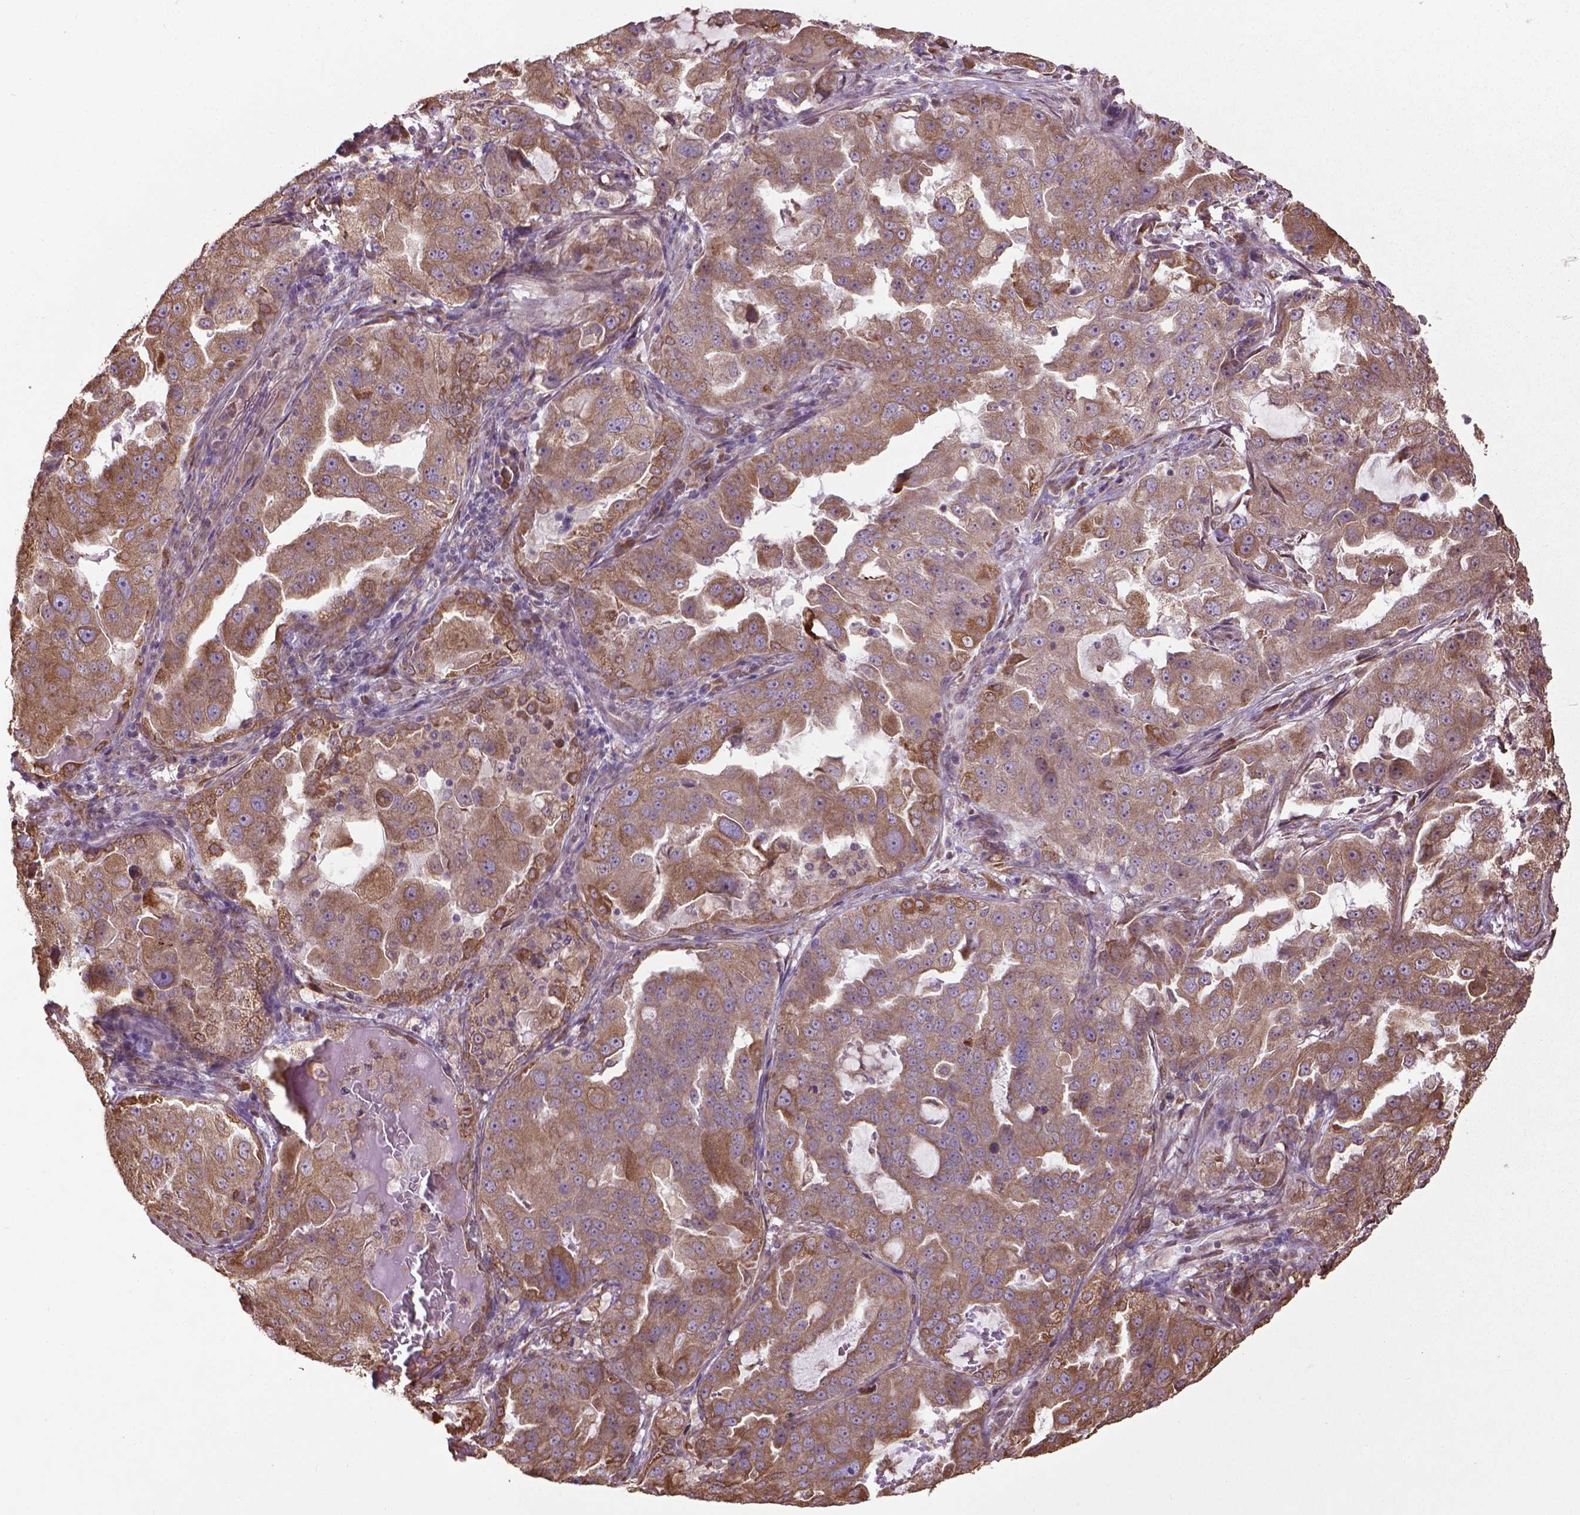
{"staining": {"intensity": "moderate", "quantity": ">75%", "location": "cytoplasmic/membranous"}, "tissue": "lung cancer", "cell_type": "Tumor cells", "image_type": "cancer", "snomed": [{"axis": "morphology", "description": "Adenocarcinoma, NOS"}, {"axis": "topography", "description": "Lung"}], "caption": "A medium amount of moderate cytoplasmic/membranous expression is identified in about >75% of tumor cells in lung cancer tissue.", "gene": "GAS1", "patient": {"sex": "female", "age": 61}}